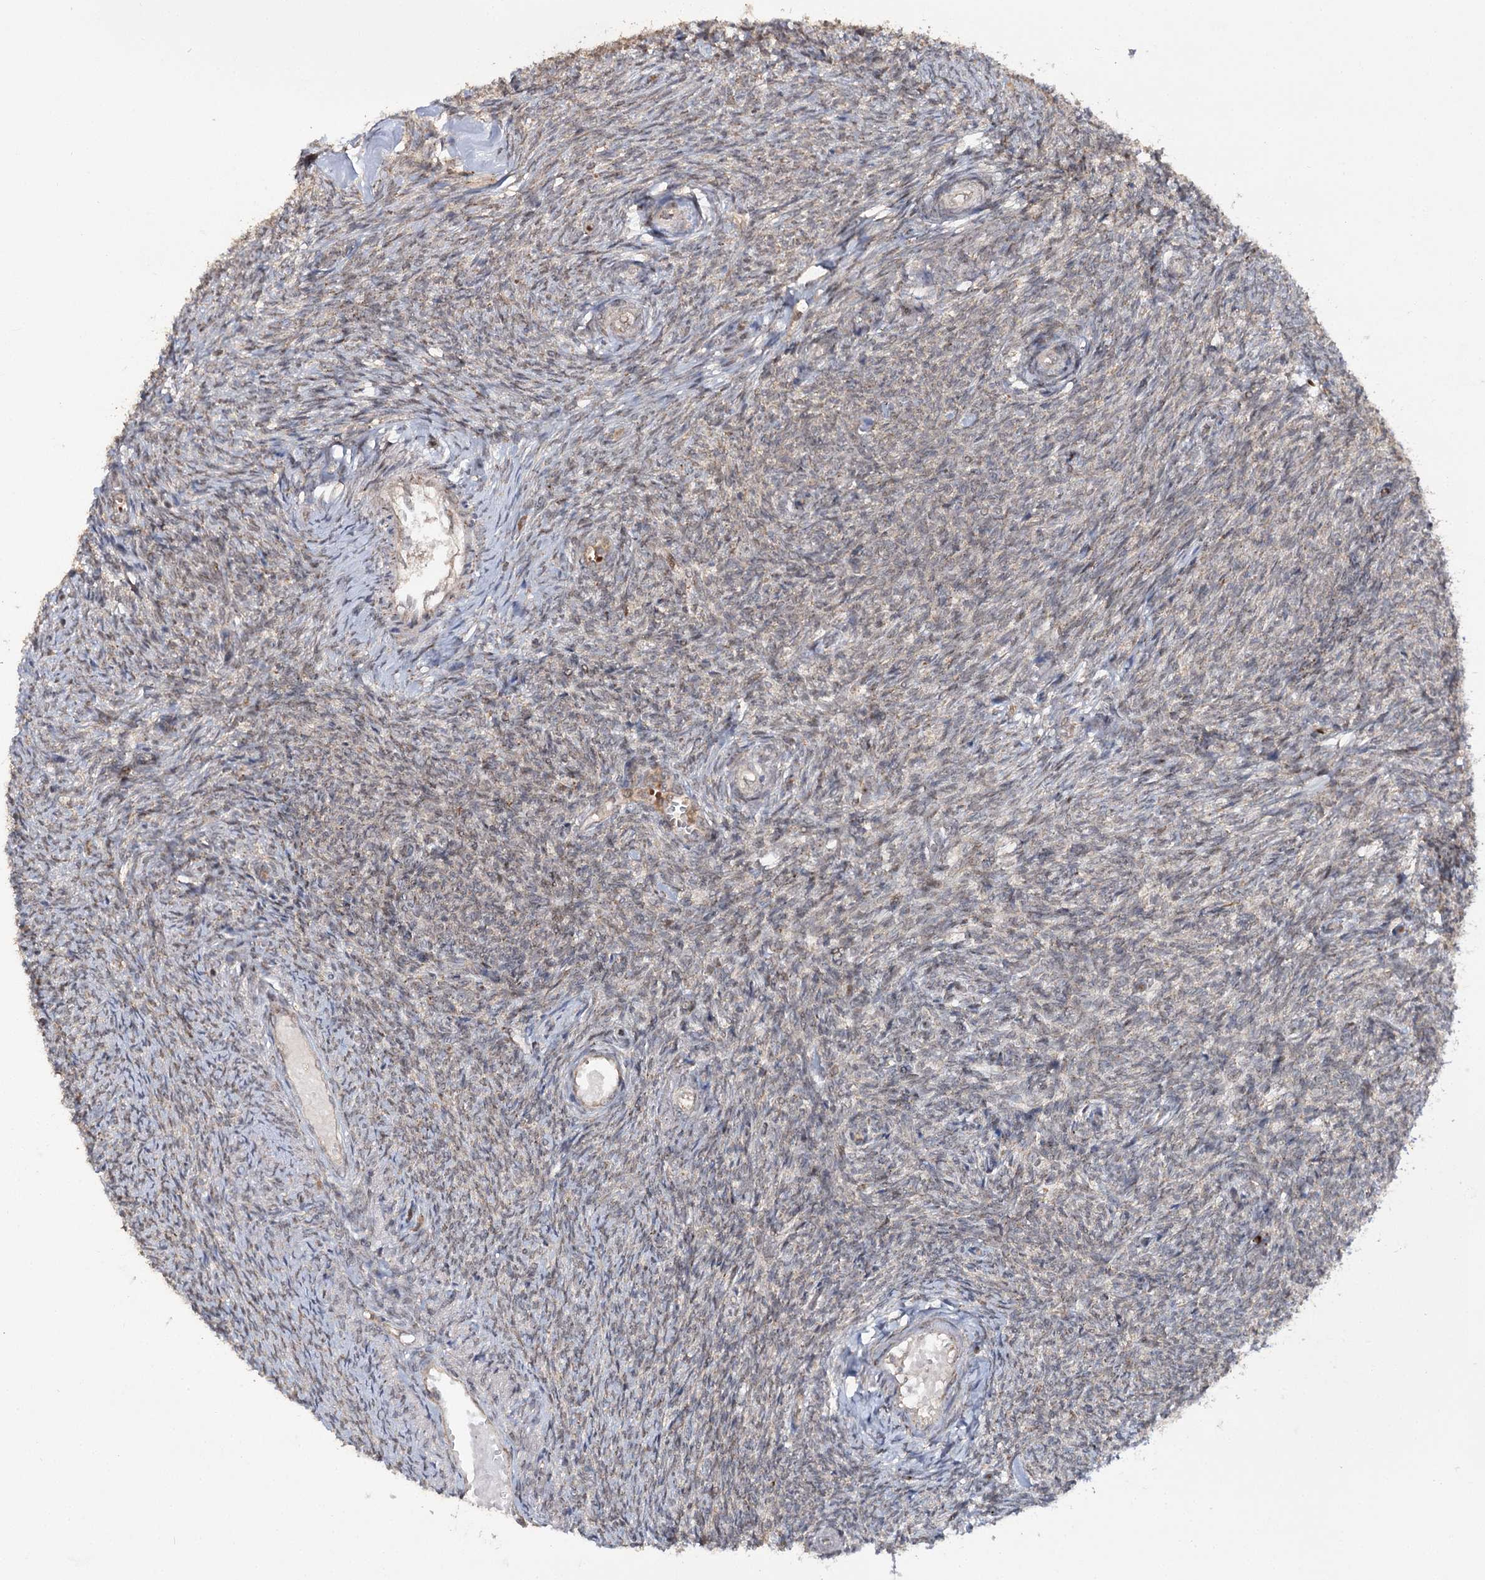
{"staining": {"intensity": "moderate", "quantity": ">75%", "location": "cytoplasmic/membranous"}, "tissue": "ovary", "cell_type": "Follicle cells", "image_type": "normal", "snomed": [{"axis": "morphology", "description": "Normal tissue, NOS"}, {"axis": "topography", "description": "Ovary"}], "caption": "The photomicrograph displays immunohistochemical staining of benign ovary. There is moderate cytoplasmic/membranous positivity is appreciated in about >75% of follicle cells. (DAB (3,3'-diaminobenzidine) = brown stain, brightfield microscopy at high magnification).", "gene": "ZNRF3", "patient": {"sex": "female", "age": 44}}